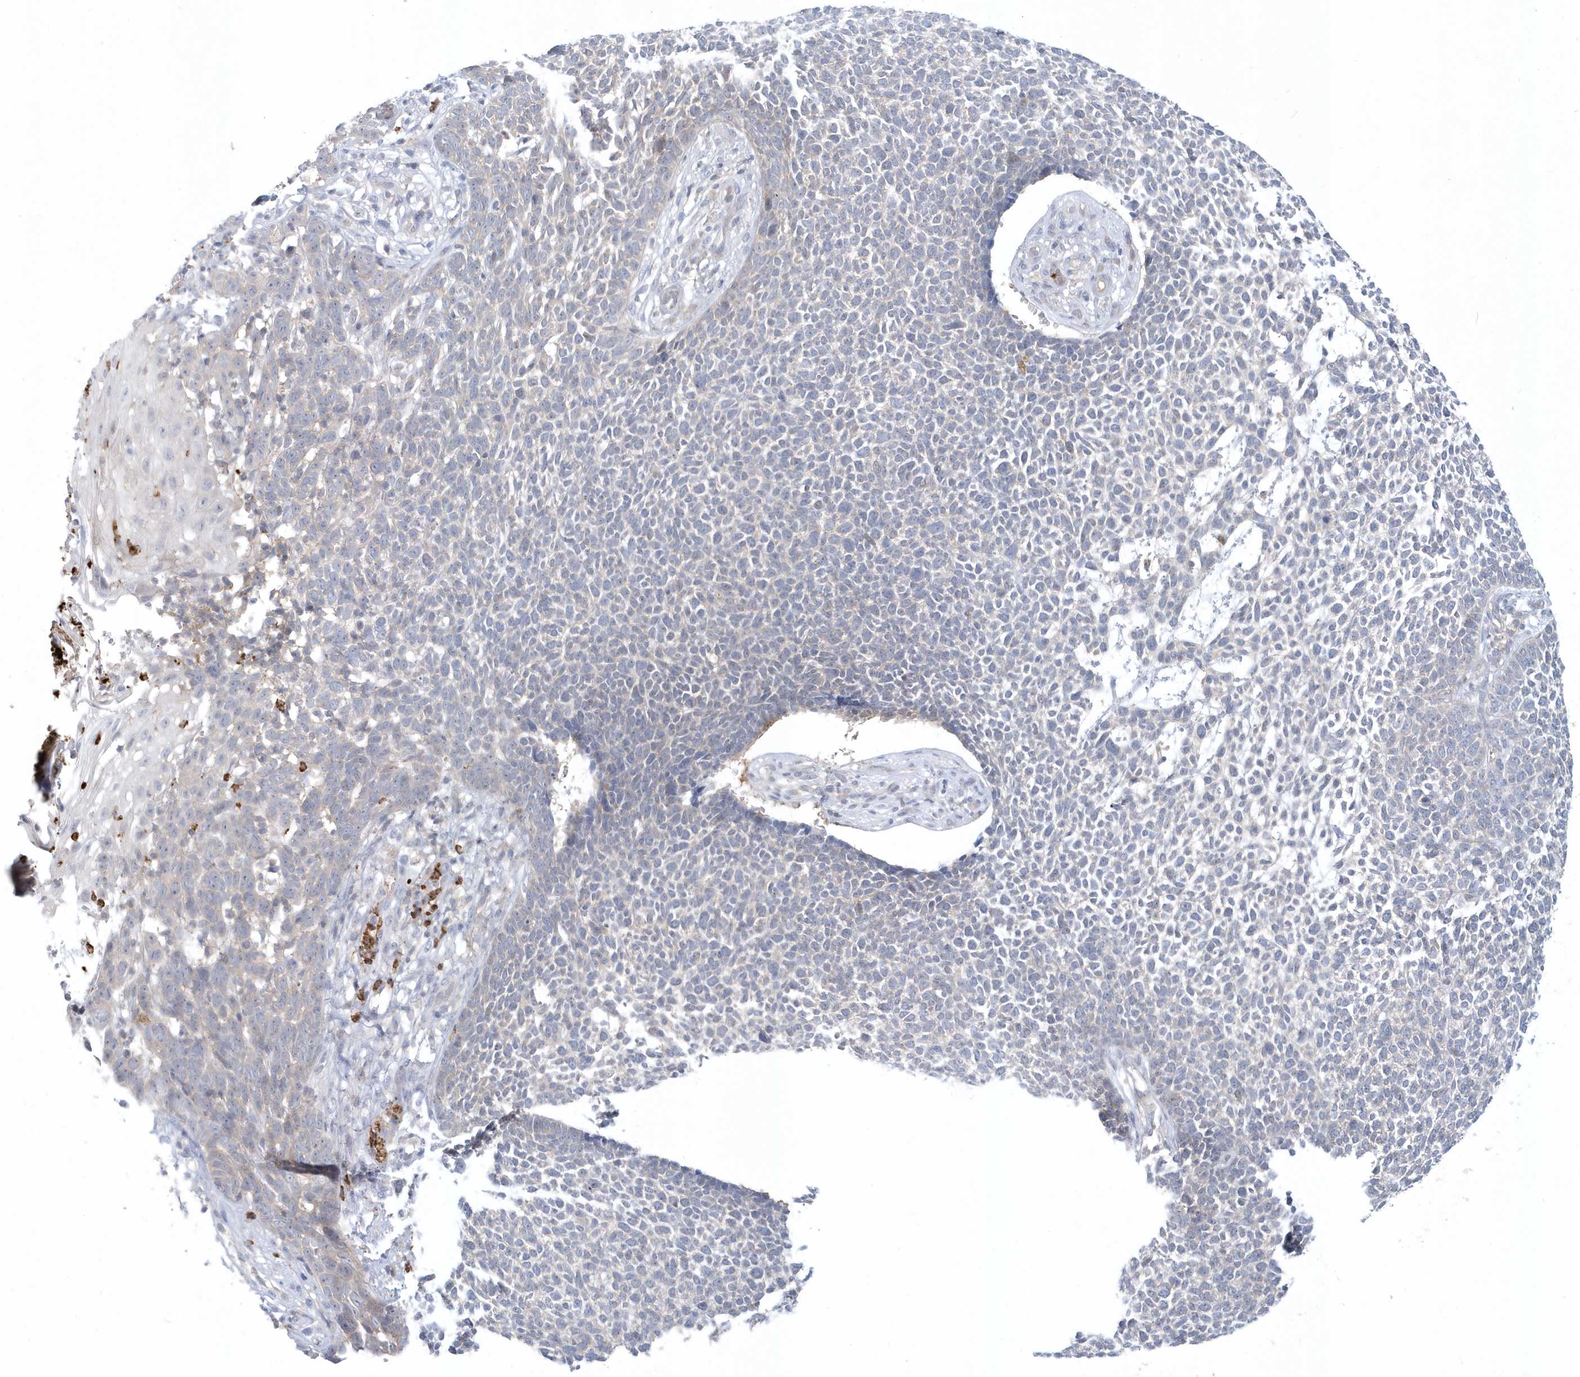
{"staining": {"intensity": "negative", "quantity": "none", "location": "none"}, "tissue": "skin cancer", "cell_type": "Tumor cells", "image_type": "cancer", "snomed": [{"axis": "morphology", "description": "Basal cell carcinoma"}, {"axis": "topography", "description": "Skin"}], "caption": "This photomicrograph is of skin cancer (basal cell carcinoma) stained with IHC to label a protein in brown with the nuclei are counter-stained blue. There is no staining in tumor cells. (DAB immunohistochemistry (IHC) visualized using brightfield microscopy, high magnification).", "gene": "RNF7", "patient": {"sex": "female", "age": 84}}